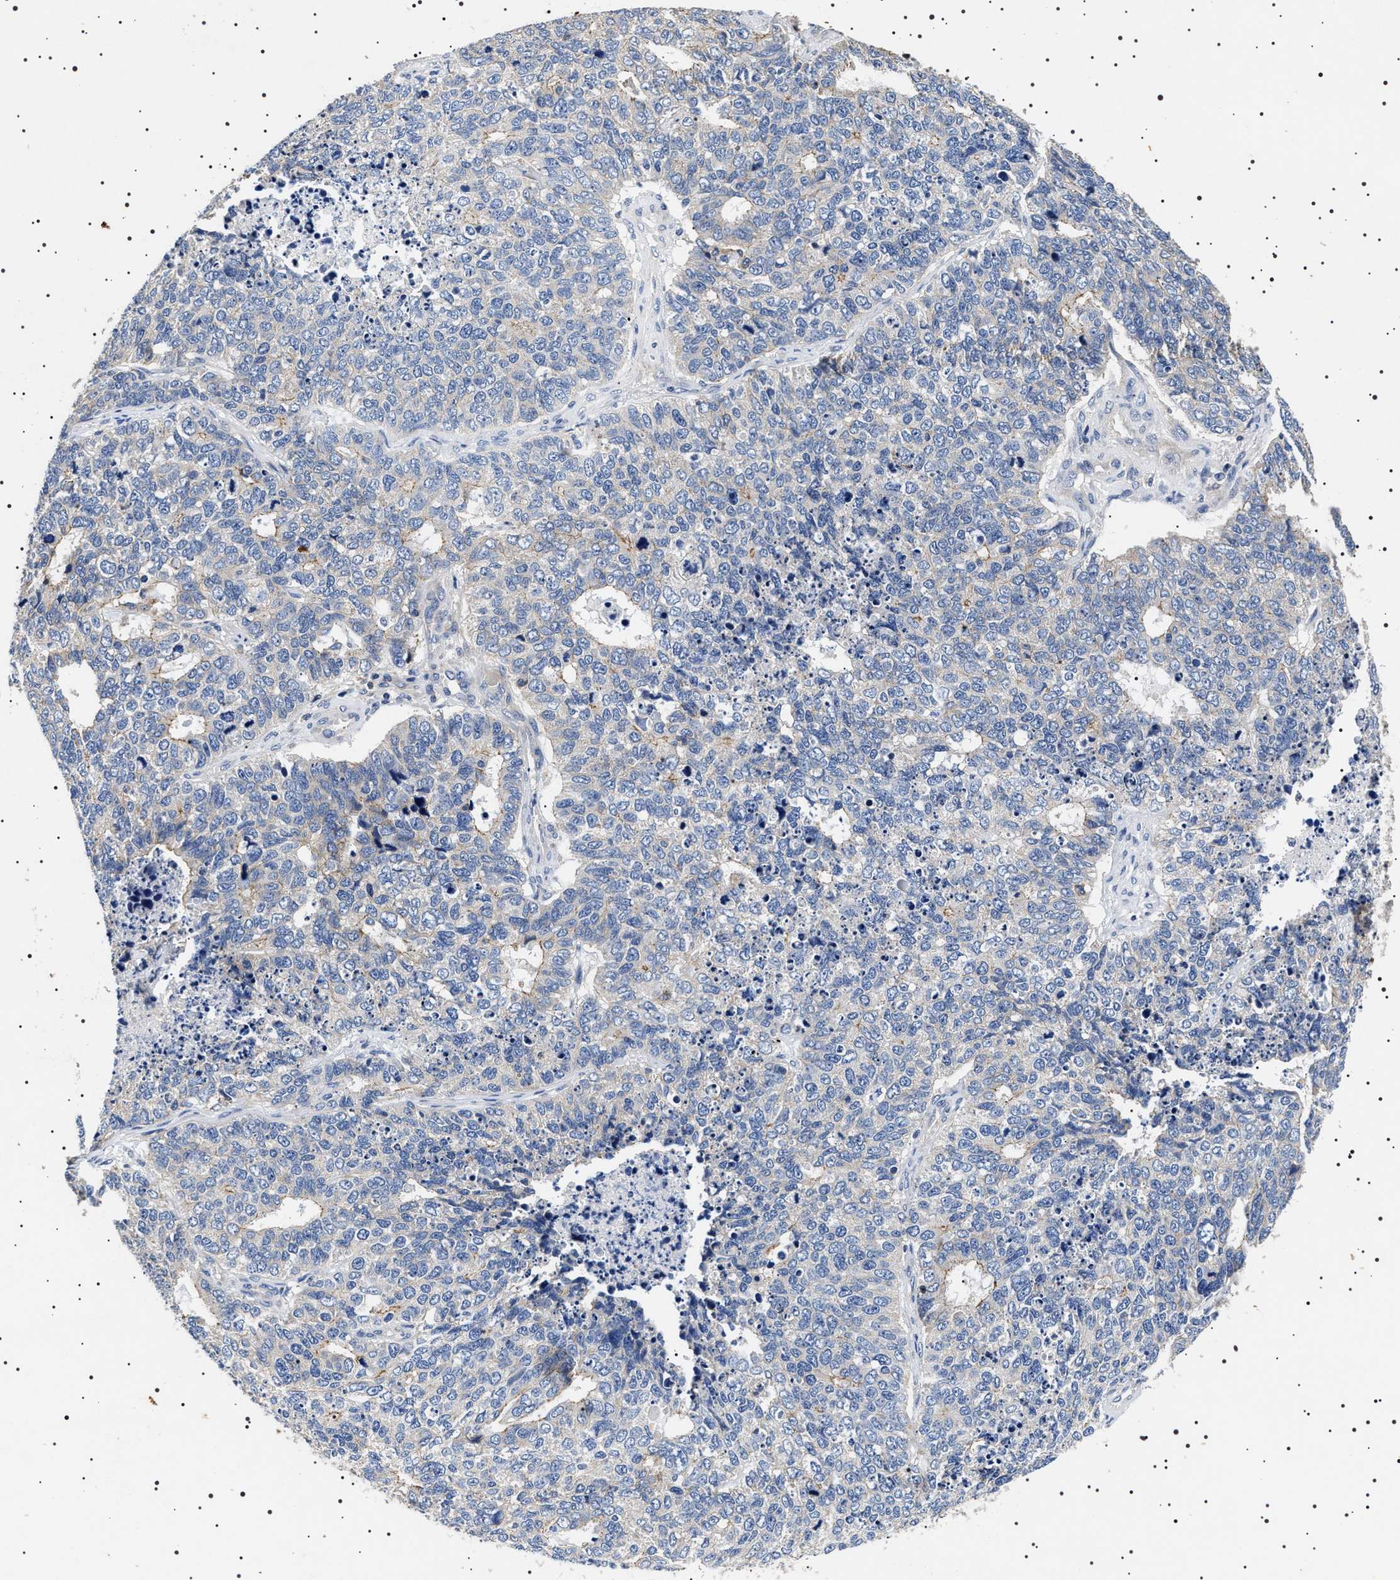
{"staining": {"intensity": "weak", "quantity": "<25%", "location": "cytoplasmic/membranous"}, "tissue": "cervical cancer", "cell_type": "Tumor cells", "image_type": "cancer", "snomed": [{"axis": "morphology", "description": "Squamous cell carcinoma, NOS"}, {"axis": "topography", "description": "Cervix"}], "caption": "The histopathology image displays no significant expression in tumor cells of squamous cell carcinoma (cervical).", "gene": "SLC4A7", "patient": {"sex": "female", "age": 63}}